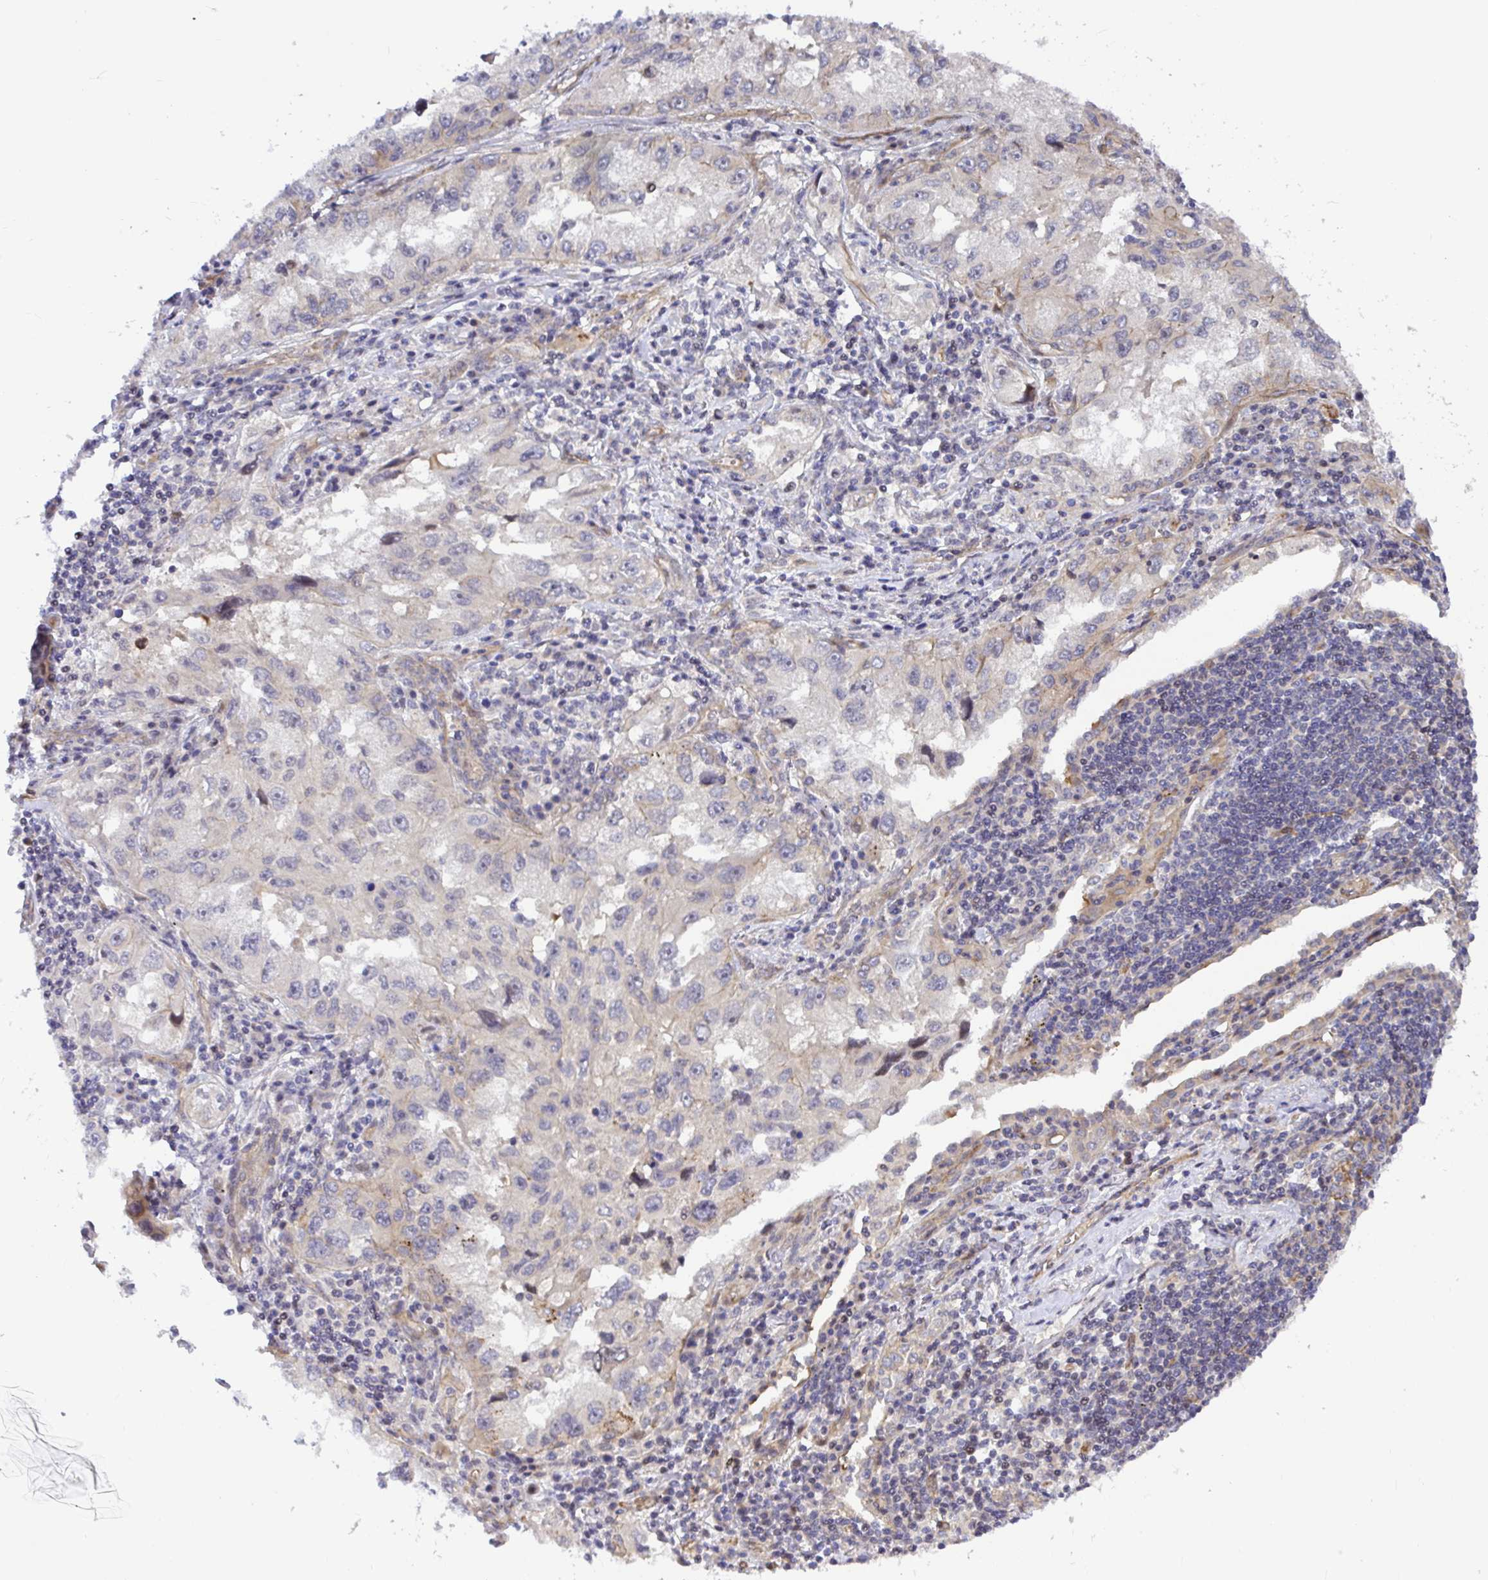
{"staining": {"intensity": "negative", "quantity": "none", "location": "none"}, "tissue": "lung cancer", "cell_type": "Tumor cells", "image_type": "cancer", "snomed": [{"axis": "morphology", "description": "Adenocarcinoma, NOS"}, {"axis": "topography", "description": "Lung"}], "caption": "Immunohistochemical staining of human adenocarcinoma (lung) displays no significant positivity in tumor cells. (Immunohistochemistry, brightfield microscopy, high magnification).", "gene": "TRIM55", "patient": {"sex": "female", "age": 73}}